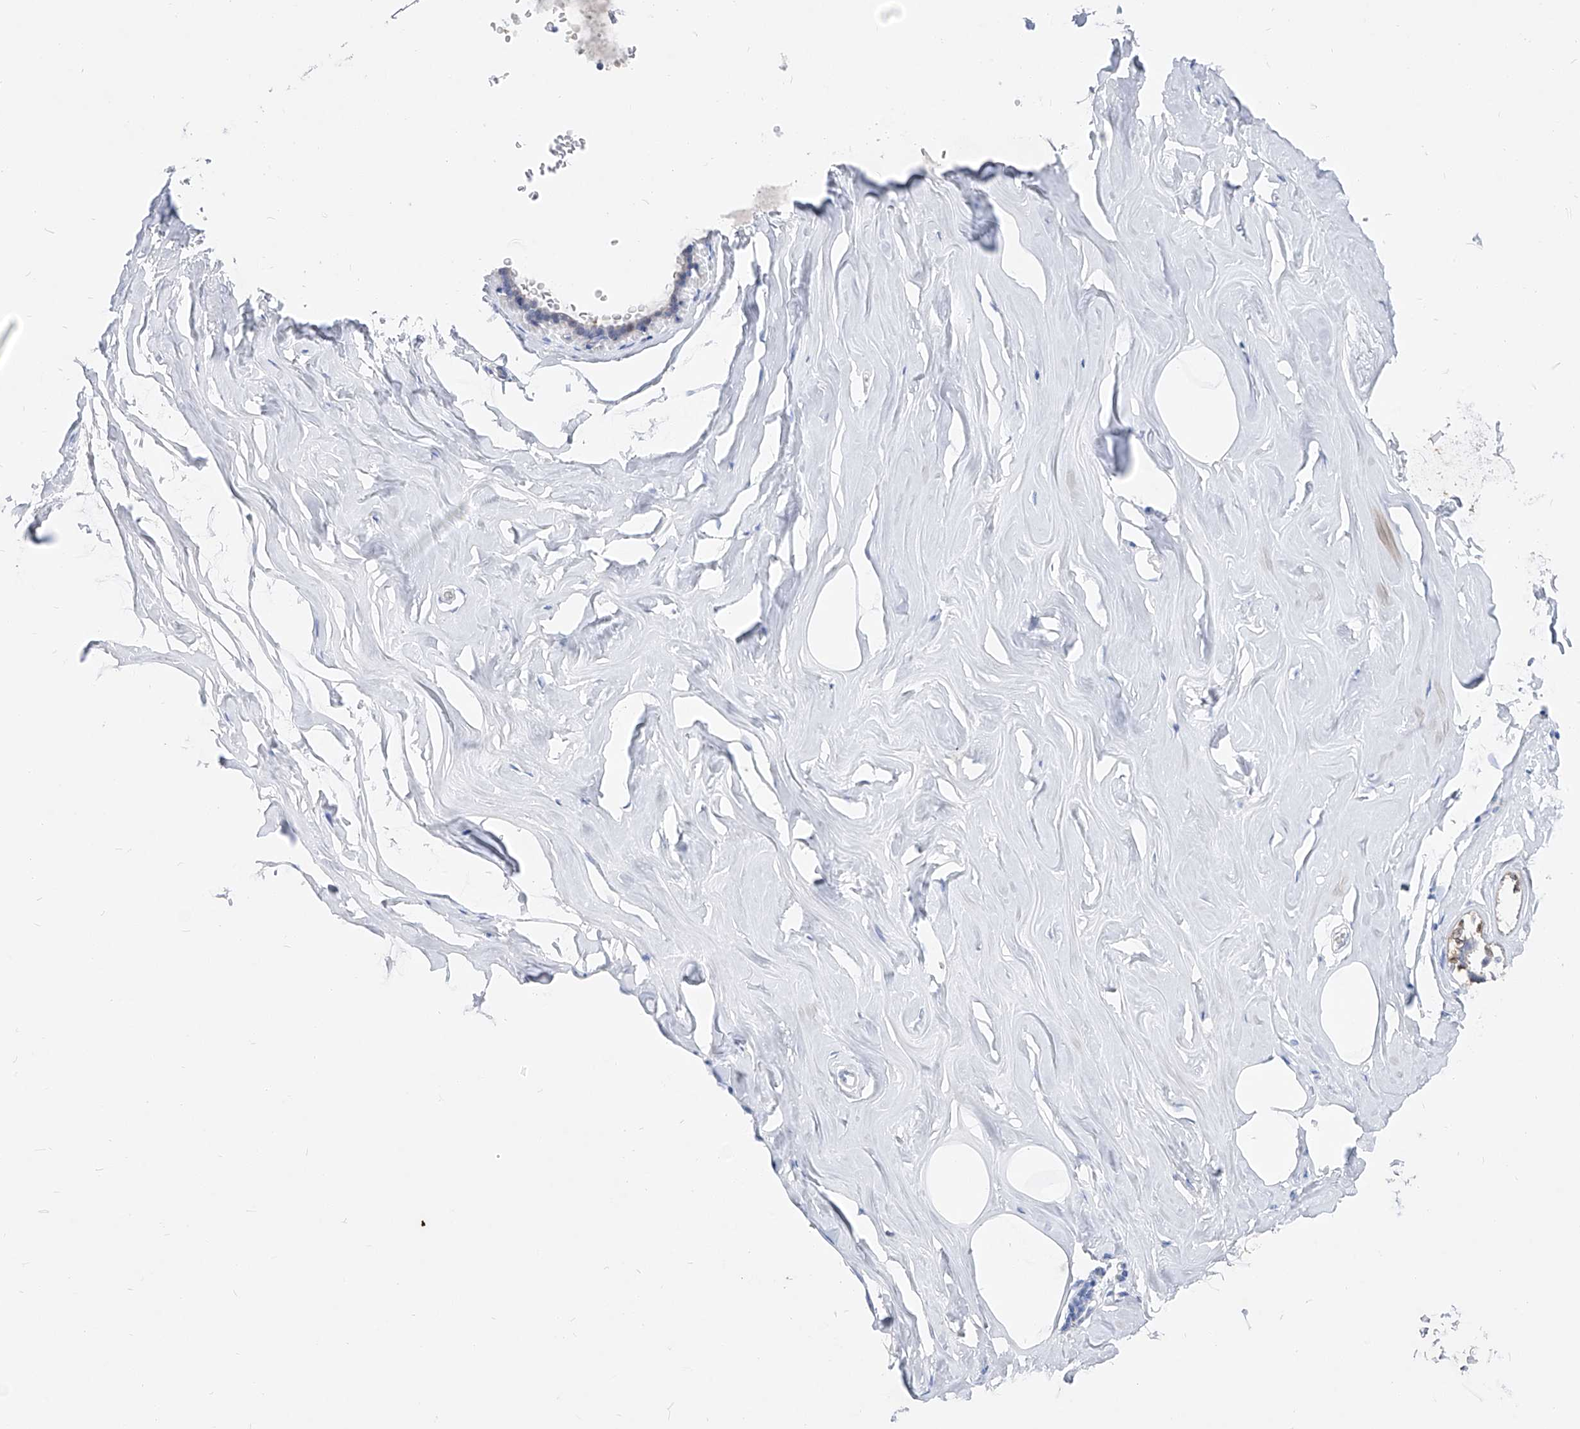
{"staining": {"intensity": "negative", "quantity": "none", "location": "none"}, "tissue": "adipose tissue", "cell_type": "Adipocytes", "image_type": "normal", "snomed": [{"axis": "morphology", "description": "Normal tissue, NOS"}, {"axis": "morphology", "description": "Fibrosis, NOS"}, {"axis": "topography", "description": "Breast"}, {"axis": "topography", "description": "Adipose tissue"}], "caption": "DAB (3,3'-diaminobenzidine) immunohistochemical staining of benign human adipose tissue exhibits no significant positivity in adipocytes.", "gene": "UFL1", "patient": {"sex": "female", "age": 39}}